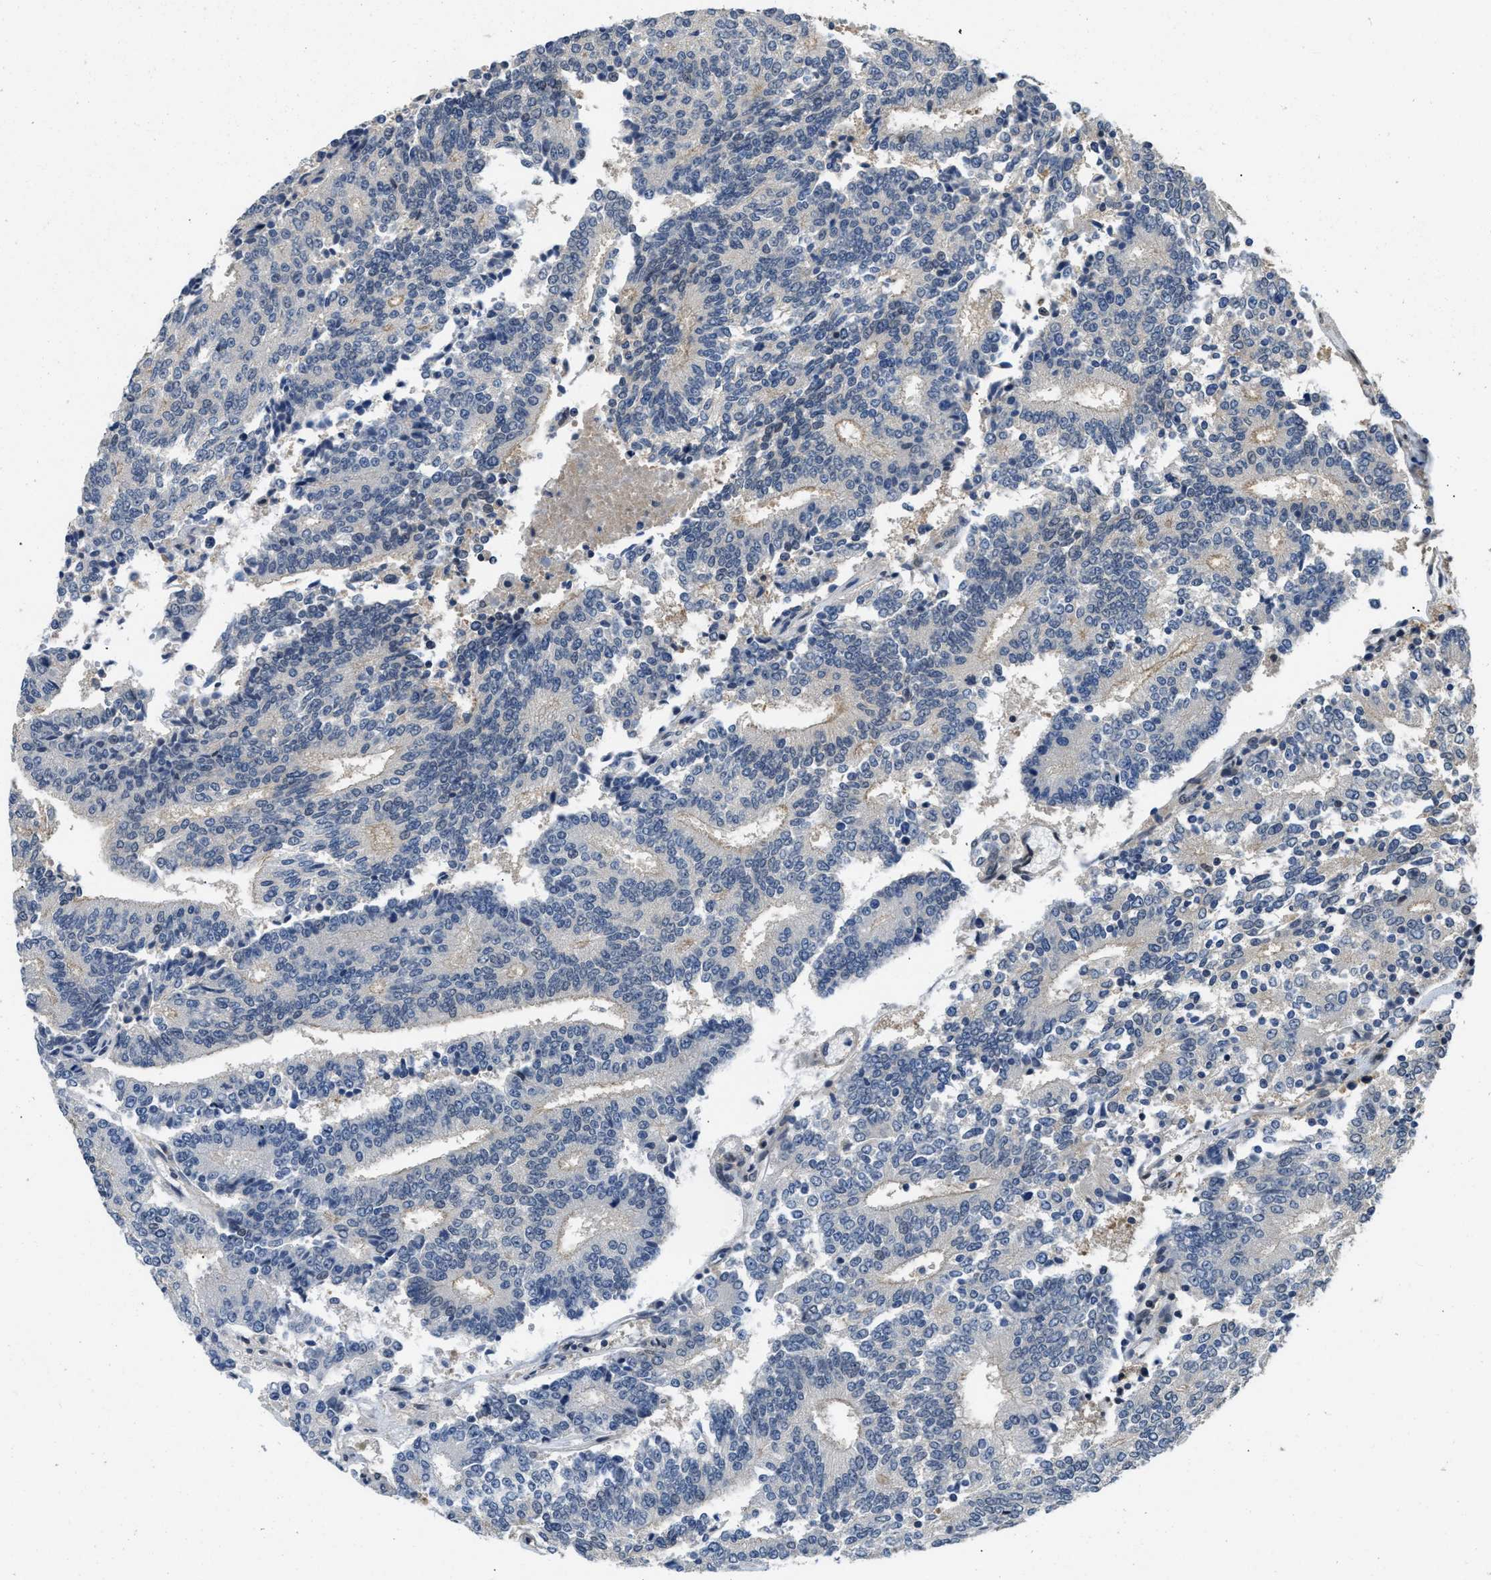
{"staining": {"intensity": "negative", "quantity": "none", "location": "none"}, "tissue": "prostate cancer", "cell_type": "Tumor cells", "image_type": "cancer", "snomed": [{"axis": "morphology", "description": "Normal tissue, NOS"}, {"axis": "morphology", "description": "Adenocarcinoma, High grade"}, {"axis": "topography", "description": "Prostate"}, {"axis": "topography", "description": "Seminal veicle"}], "caption": "A histopathology image of human adenocarcinoma (high-grade) (prostate) is negative for staining in tumor cells.", "gene": "TES", "patient": {"sex": "male", "age": 55}}